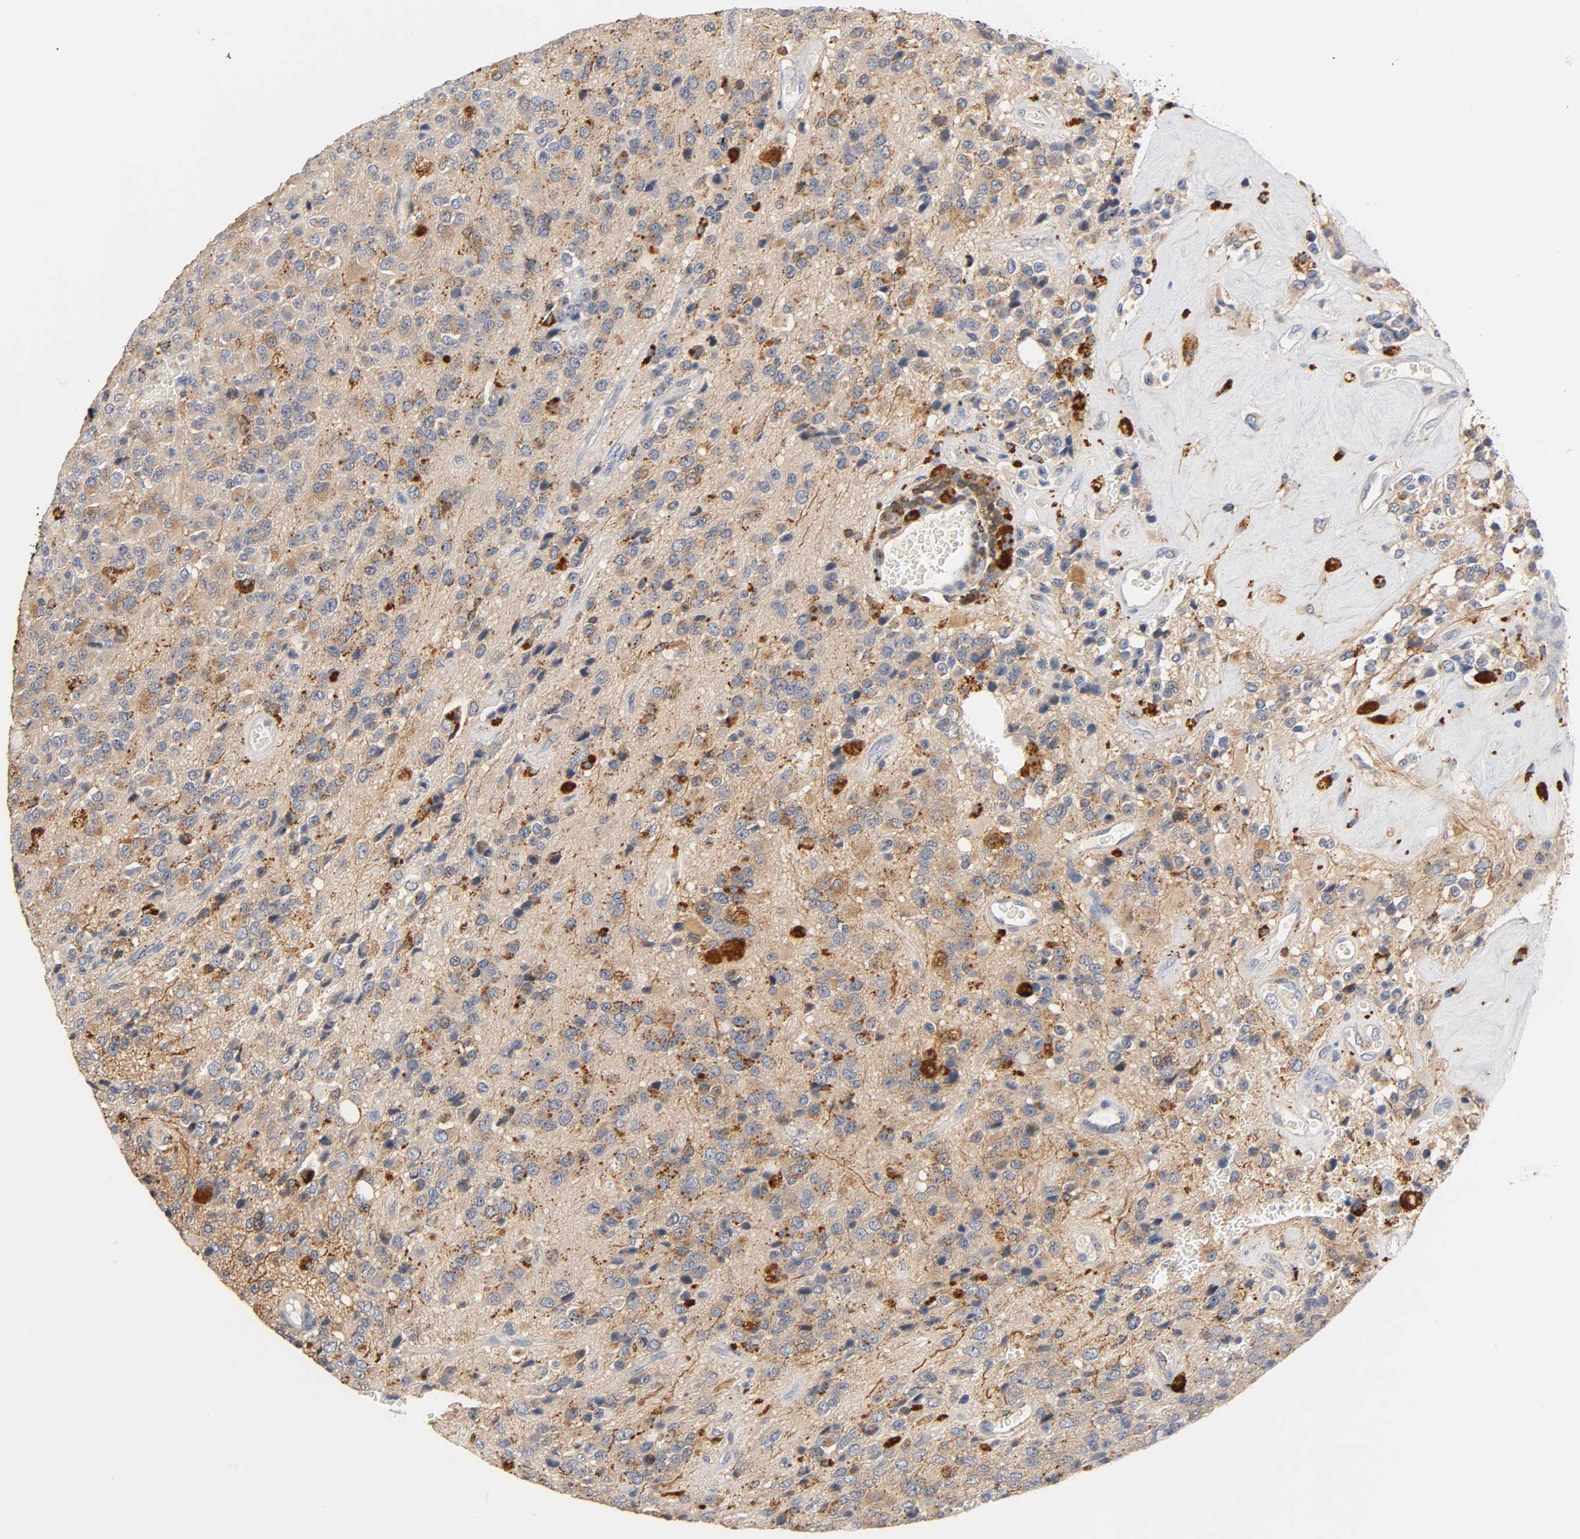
{"staining": {"intensity": "weak", "quantity": "25%-75%", "location": "cytoplasmic/membranous"}, "tissue": "glioma", "cell_type": "Tumor cells", "image_type": "cancer", "snomed": [{"axis": "morphology", "description": "Glioma, malignant, High grade"}, {"axis": "topography", "description": "pancreas cauda"}], "caption": "Malignant glioma (high-grade) stained for a protein displays weak cytoplasmic/membranous positivity in tumor cells.", "gene": "UCKL1", "patient": {"sex": "male", "age": 60}}